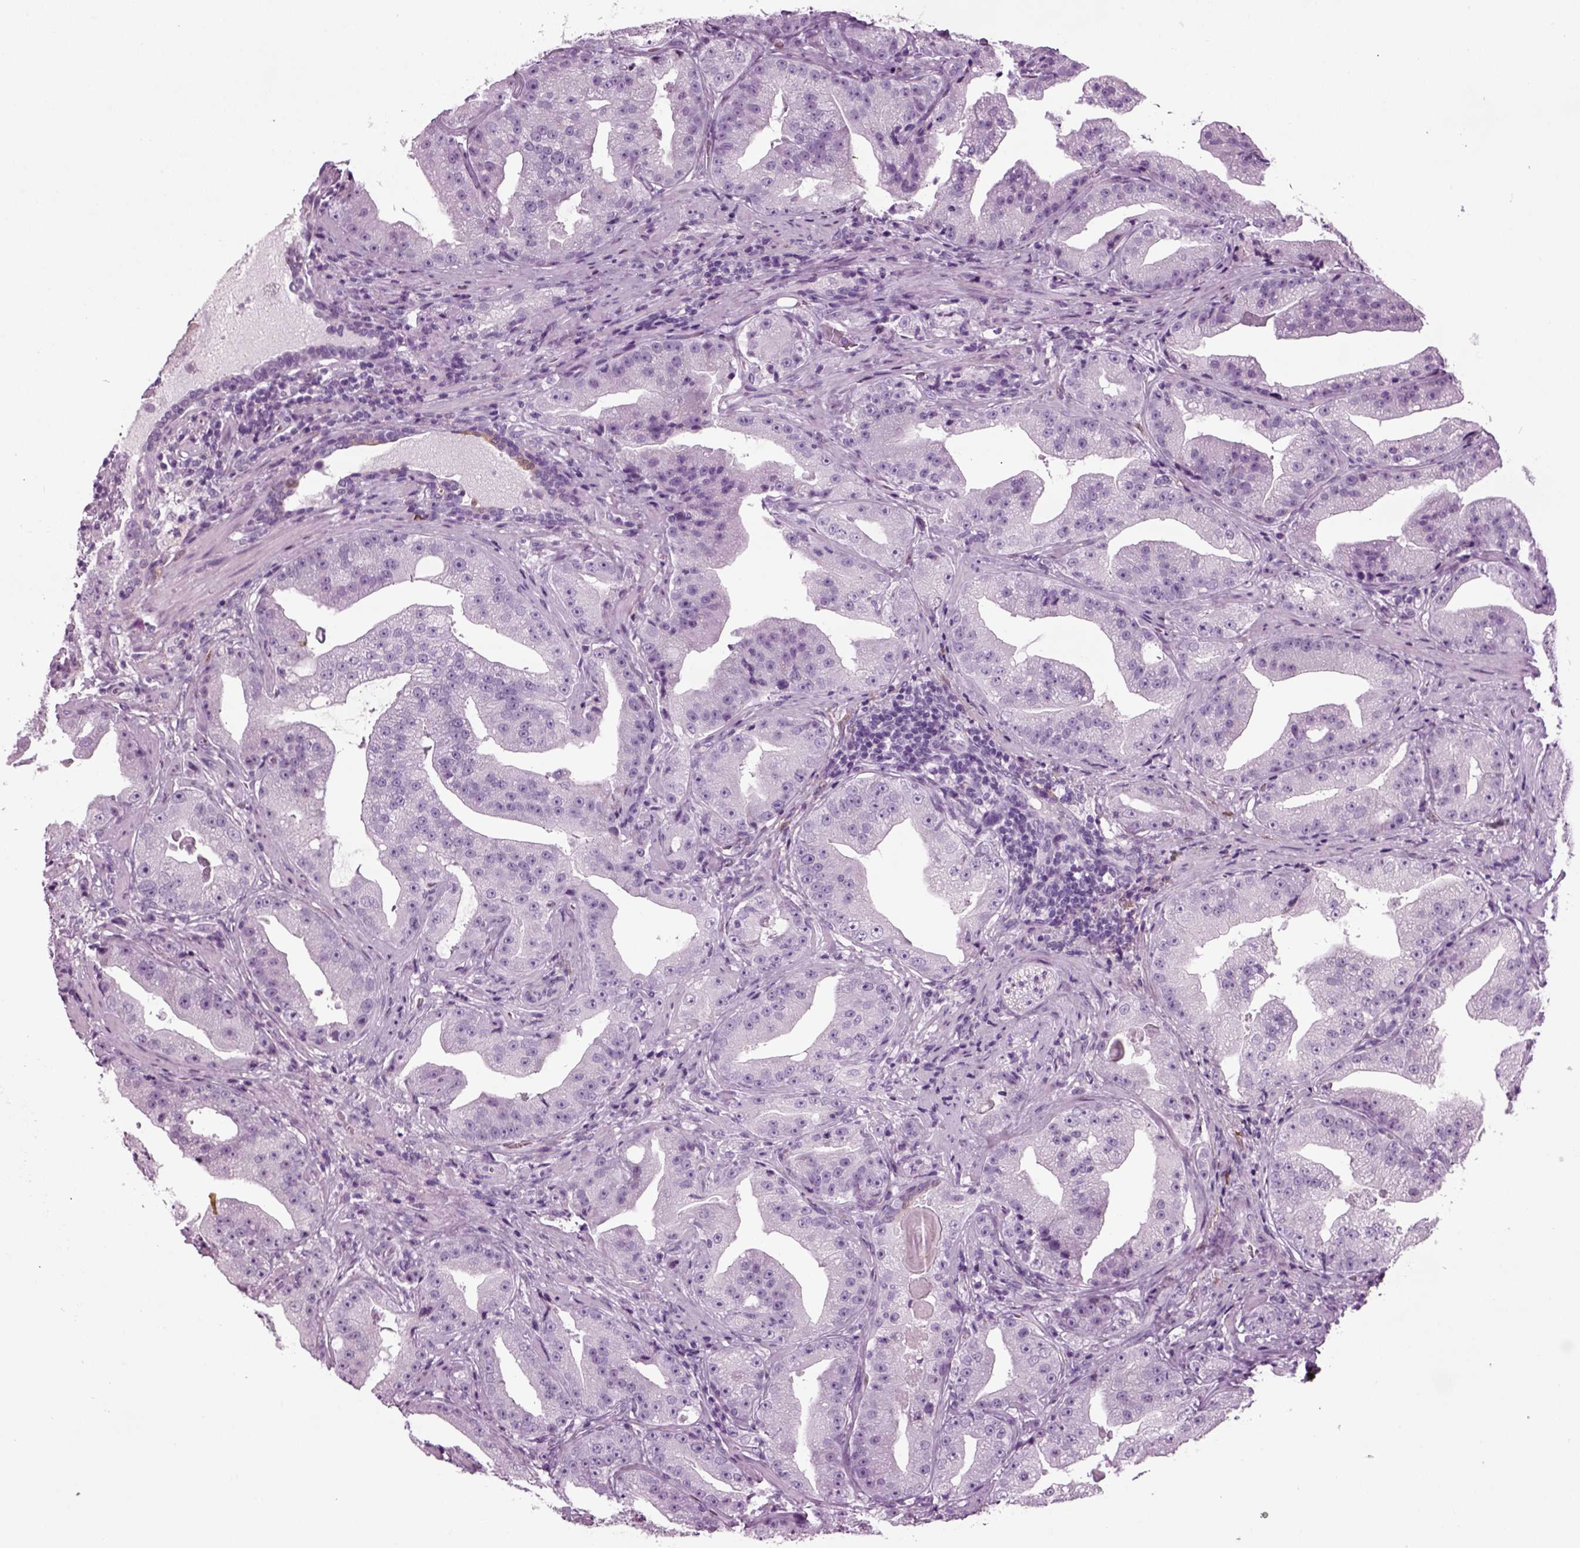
{"staining": {"intensity": "negative", "quantity": "none", "location": "none"}, "tissue": "prostate cancer", "cell_type": "Tumor cells", "image_type": "cancer", "snomed": [{"axis": "morphology", "description": "Adenocarcinoma, Low grade"}, {"axis": "topography", "description": "Prostate"}], "caption": "A high-resolution histopathology image shows immunohistochemistry staining of prostate adenocarcinoma (low-grade), which reveals no significant expression in tumor cells.", "gene": "CRABP1", "patient": {"sex": "male", "age": 62}}